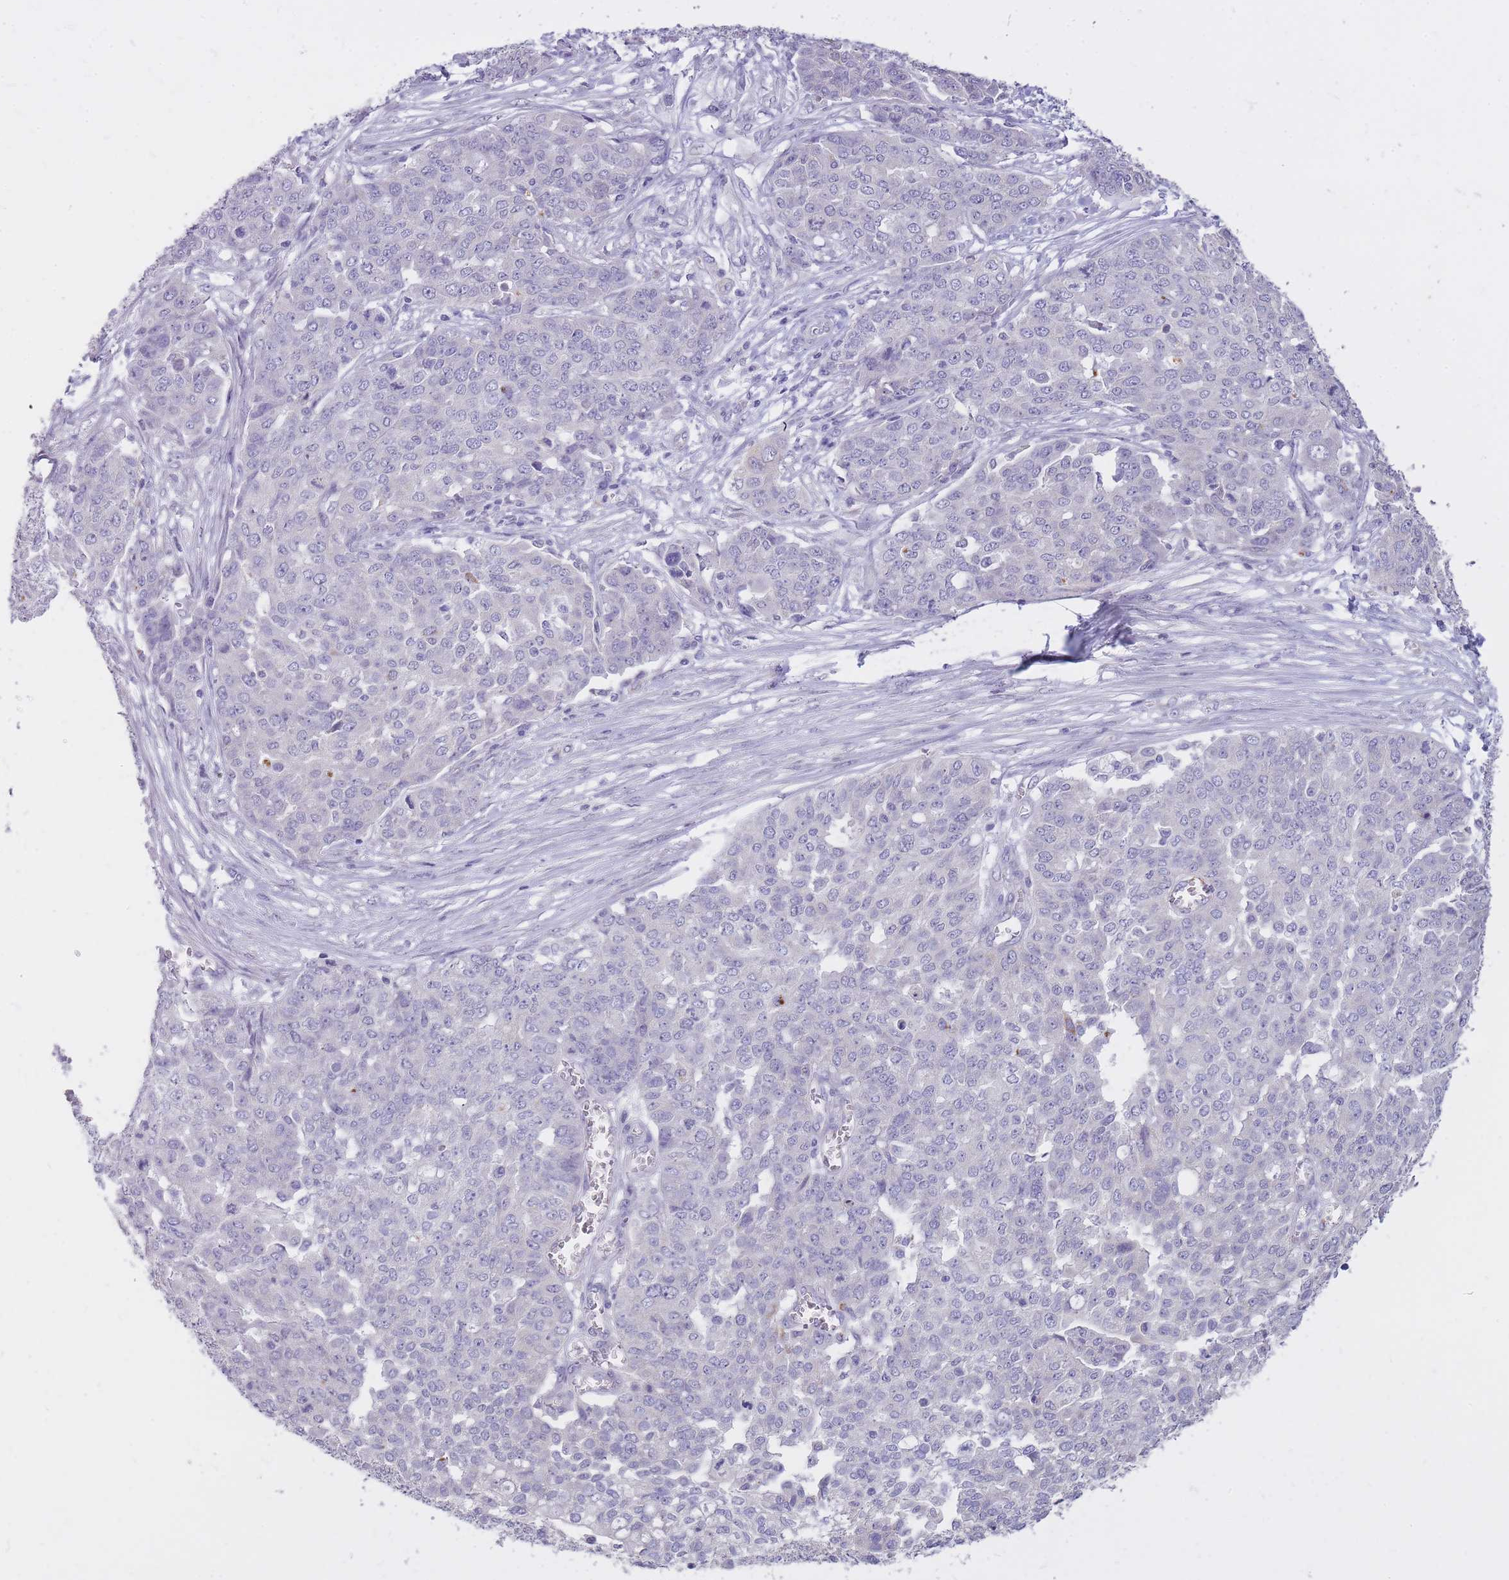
{"staining": {"intensity": "negative", "quantity": "none", "location": "none"}, "tissue": "ovarian cancer", "cell_type": "Tumor cells", "image_type": "cancer", "snomed": [{"axis": "morphology", "description": "Cystadenocarcinoma, serous, NOS"}, {"axis": "topography", "description": "Soft tissue"}, {"axis": "topography", "description": "Ovary"}], "caption": "Photomicrograph shows no significant protein staining in tumor cells of serous cystadenocarcinoma (ovarian).", "gene": "RNF170", "patient": {"sex": "female", "age": 57}}